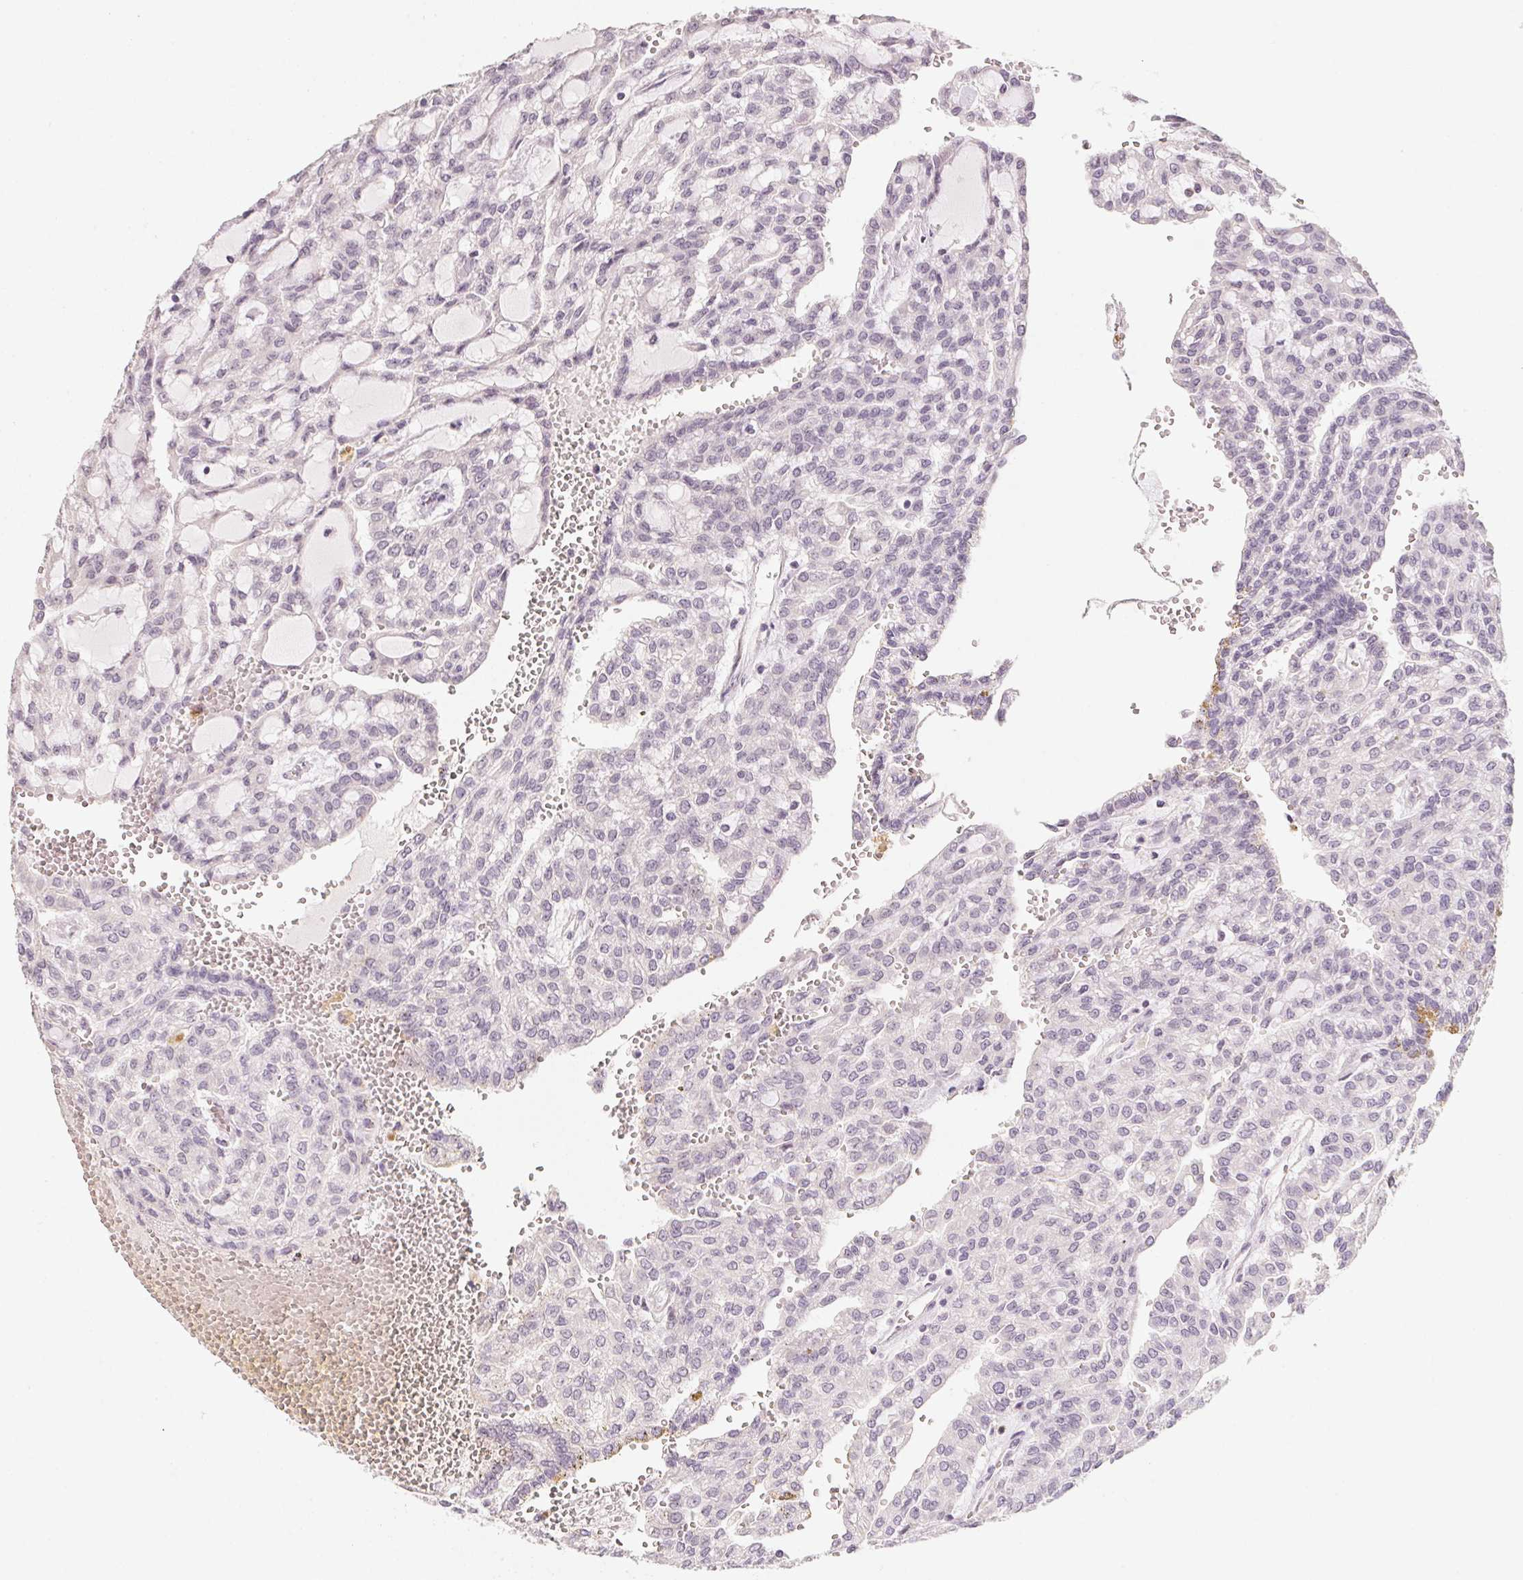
{"staining": {"intensity": "negative", "quantity": "none", "location": "none"}, "tissue": "renal cancer", "cell_type": "Tumor cells", "image_type": "cancer", "snomed": [{"axis": "morphology", "description": "Adenocarcinoma, NOS"}, {"axis": "topography", "description": "Kidney"}], "caption": "IHC photomicrograph of renal cancer stained for a protein (brown), which reveals no staining in tumor cells.", "gene": "CAPZA3", "patient": {"sex": "male", "age": 63}}